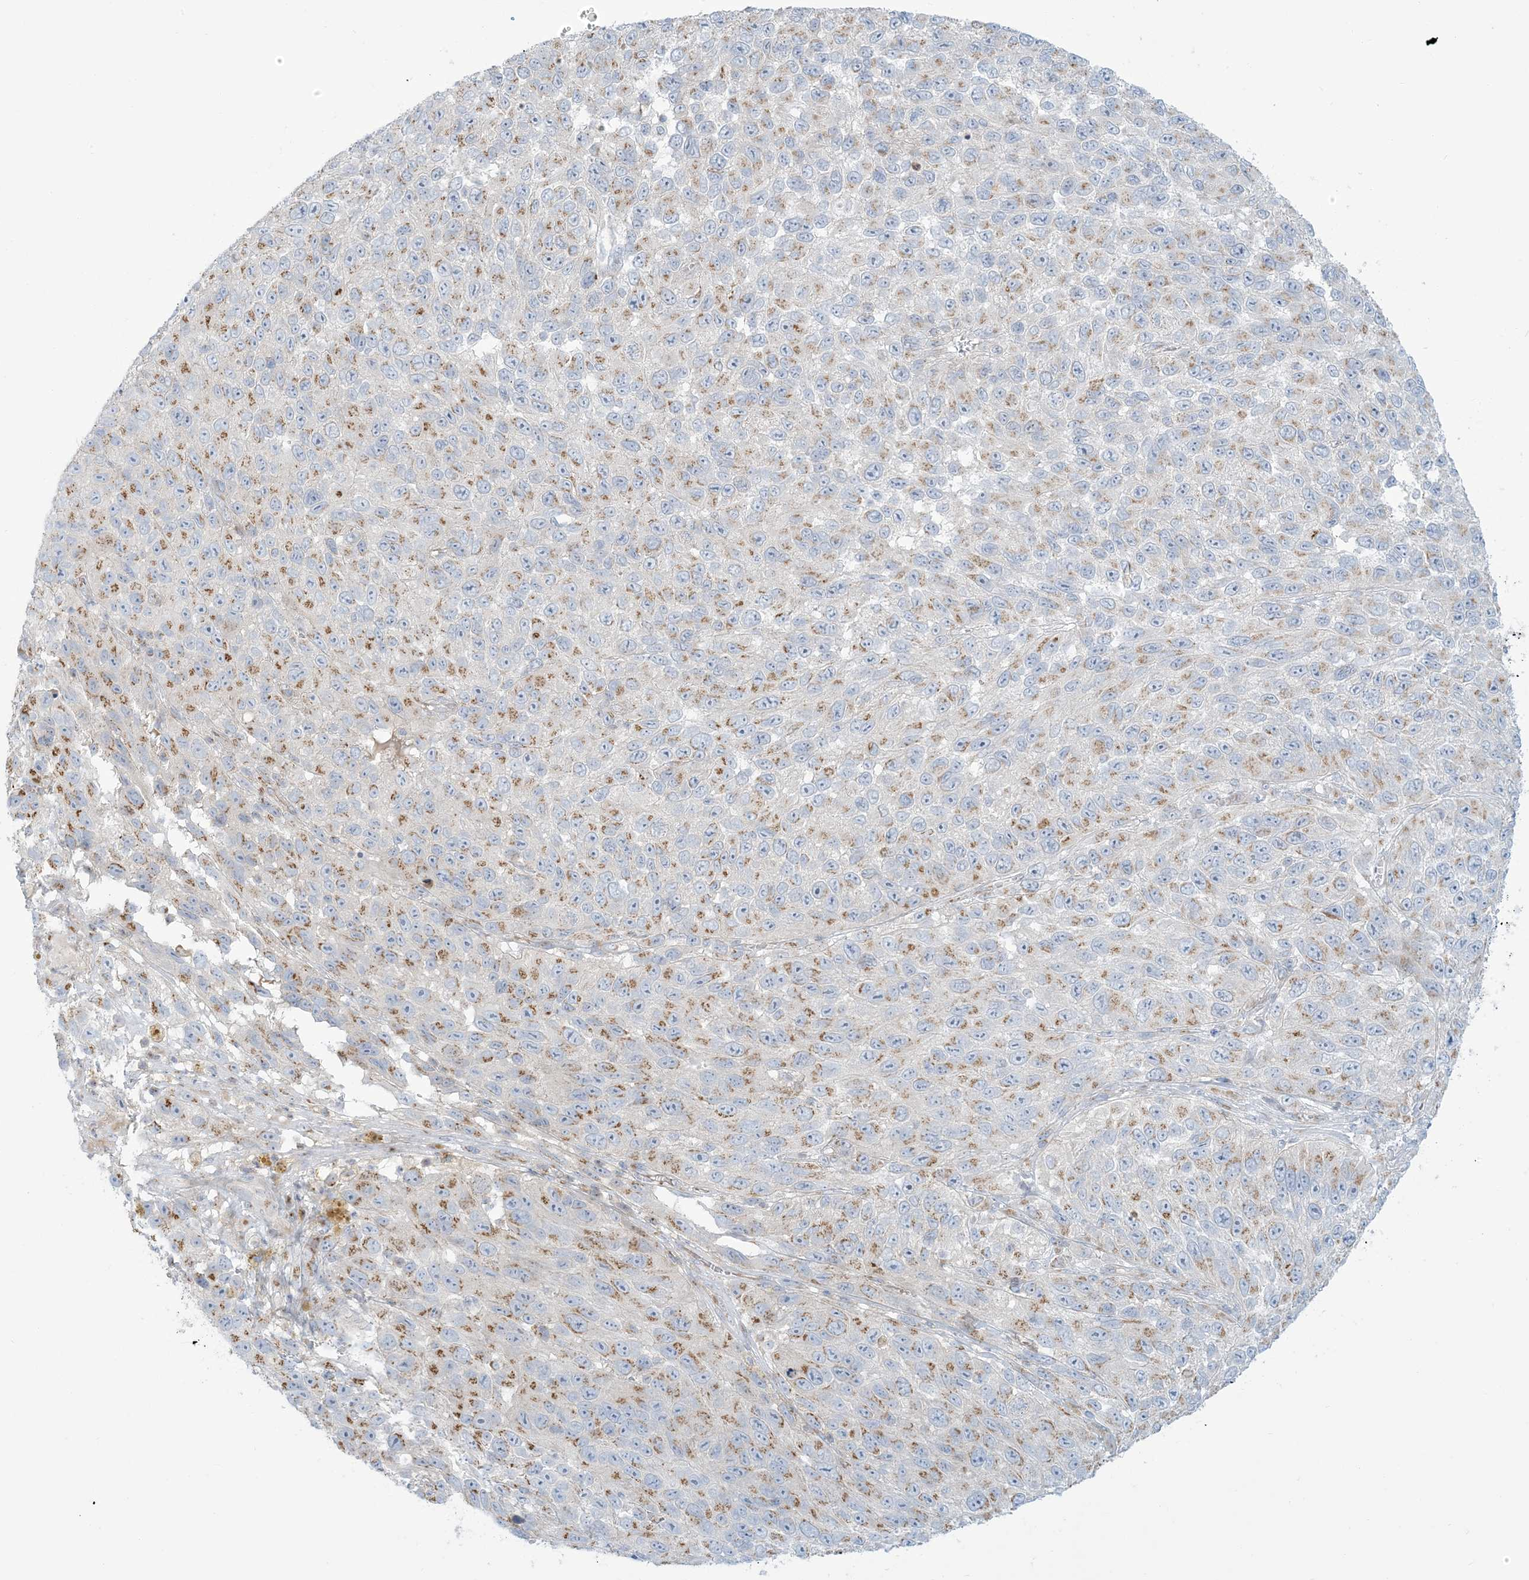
{"staining": {"intensity": "moderate", "quantity": ">75%", "location": "cytoplasmic/membranous"}, "tissue": "melanoma", "cell_type": "Tumor cells", "image_type": "cancer", "snomed": [{"axis": "morphology", "description": "Malignant melanoma, NOS"}, {"axis": "topography", "description": "Skin"}], "caption": "Malignant melanoma was stained to show a protein in brown. There is medium levels of moderate cytoplasmic/membranous staining in about >75% of tumor cells.", "gene": "AFTPH", "patient": {"sex": "female", "age": 96}}